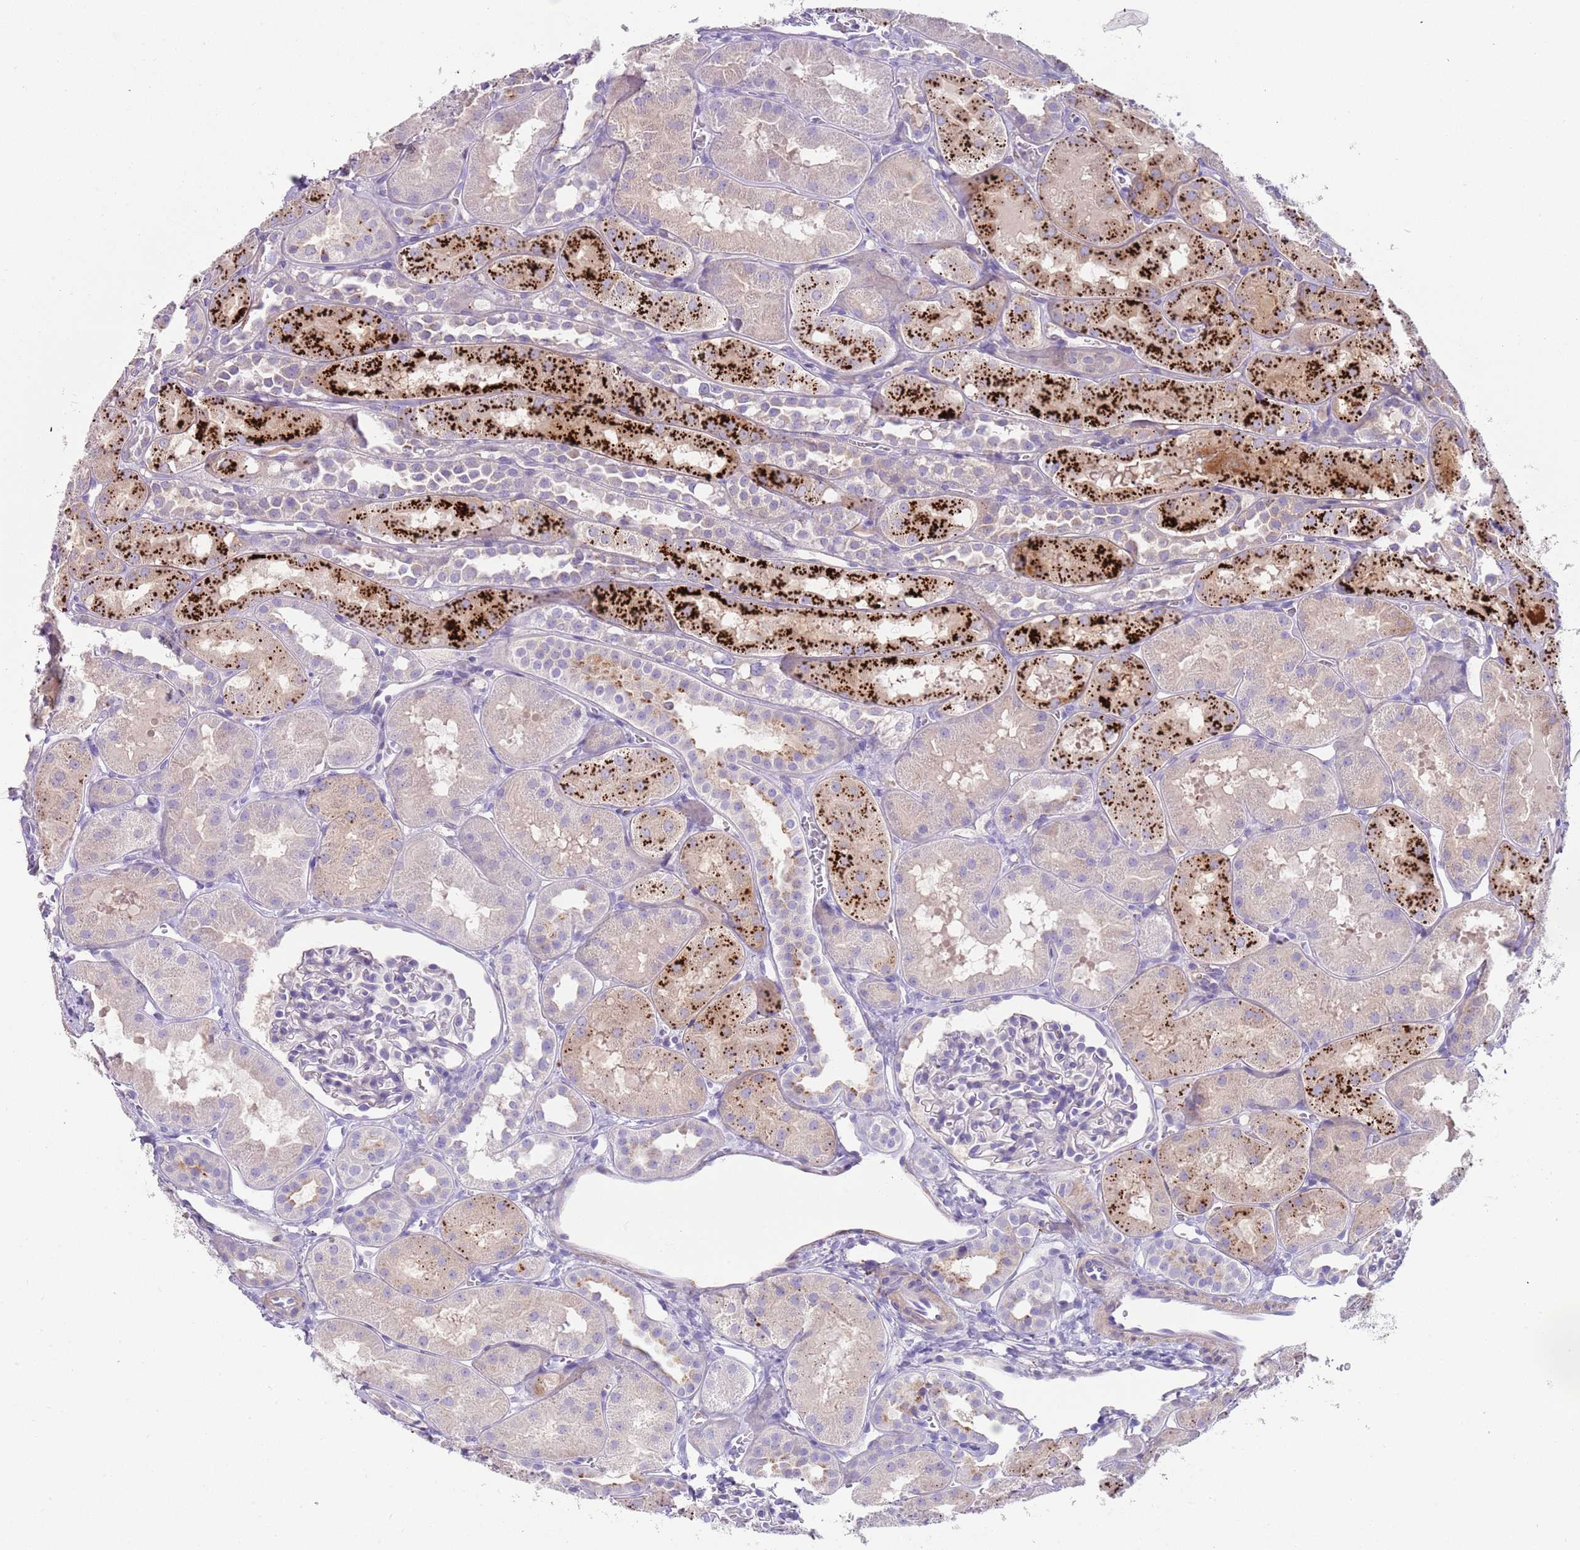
{"staining": {"intensity": "negative", "quantity": "none", "location": "none"}, "tissue": "kidney", "cell_type": "Cells in glomeruli", "image_type": "normal", "snomed": [{"axis": "morphology", "description": "Normal tissue, NOS"}, {"axis": "topography", "description": "Kidney"}, {"axis": "topography", "description": "Urinary bladder"}], "caption": "IHC photomicrograph of normal kidney stained for a protein (brown), which displays no positivity in cells in glomeruli. The staining was performed using DAB to visualize the protein expression in brown, while the nuclei were stained in blue with hematoxylin (Magnification: 20x).", "gene": "LRRN3", "patient": {"sex": "male", "age": 16}}